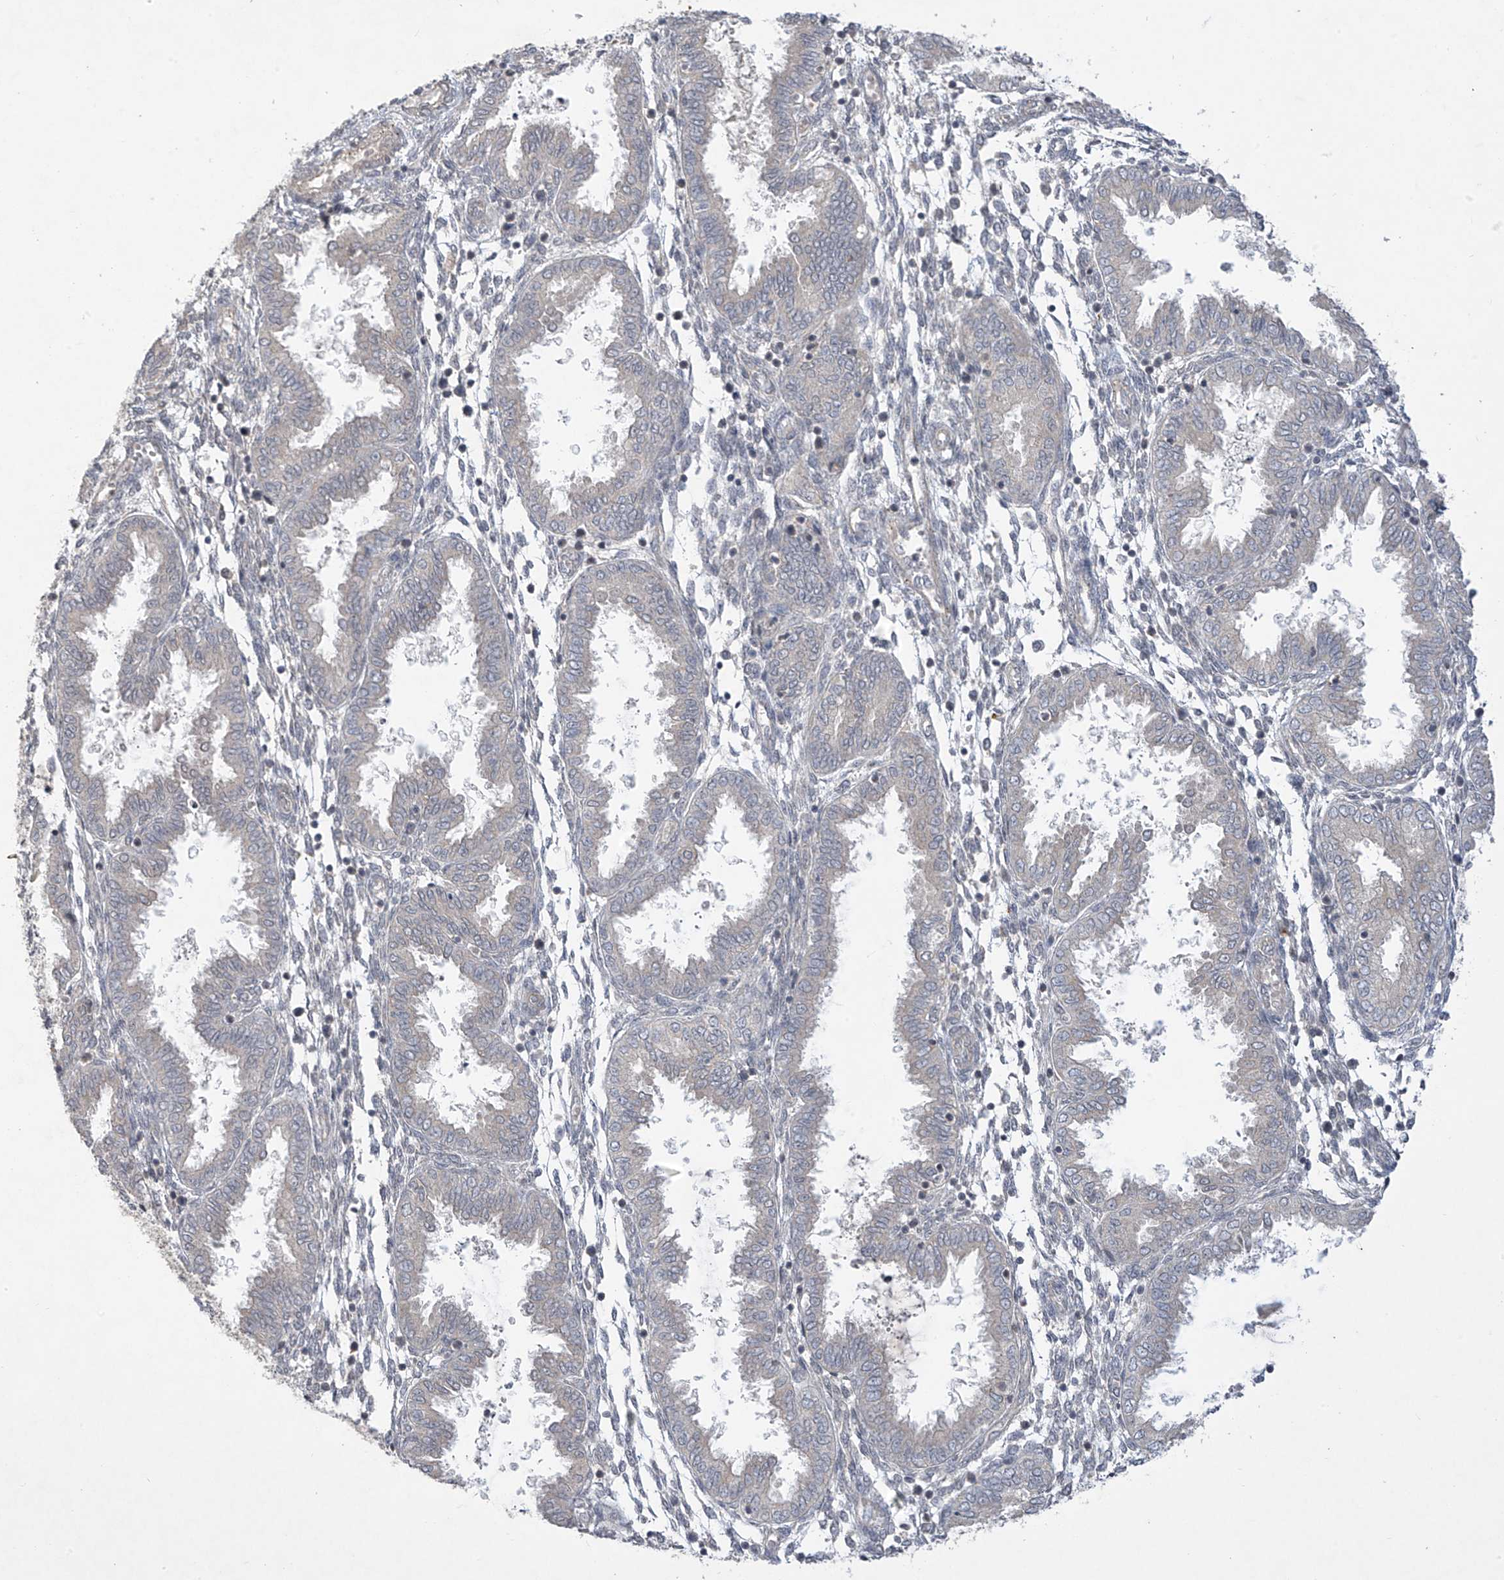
{"staining": {"intensity": "negative", "quantity": "none", "location": "none"}, "tissue": "endometrium", "cell_type": "Cells in endometrial stroma", "image_type": "normal", "snomed": [{"axis": "morphology", "description": "Normal tissue, NOS"}, {"axis": "topography", "description": "Endometrium"}], "caption": "An immunohistochemistry (IHC) micrograph of normal endometrium is shown. There is no staining in cells in endometrial stroma of endometrium.", "gene": "DGKQ", "patient": {"sex": "female", "age": 33}}